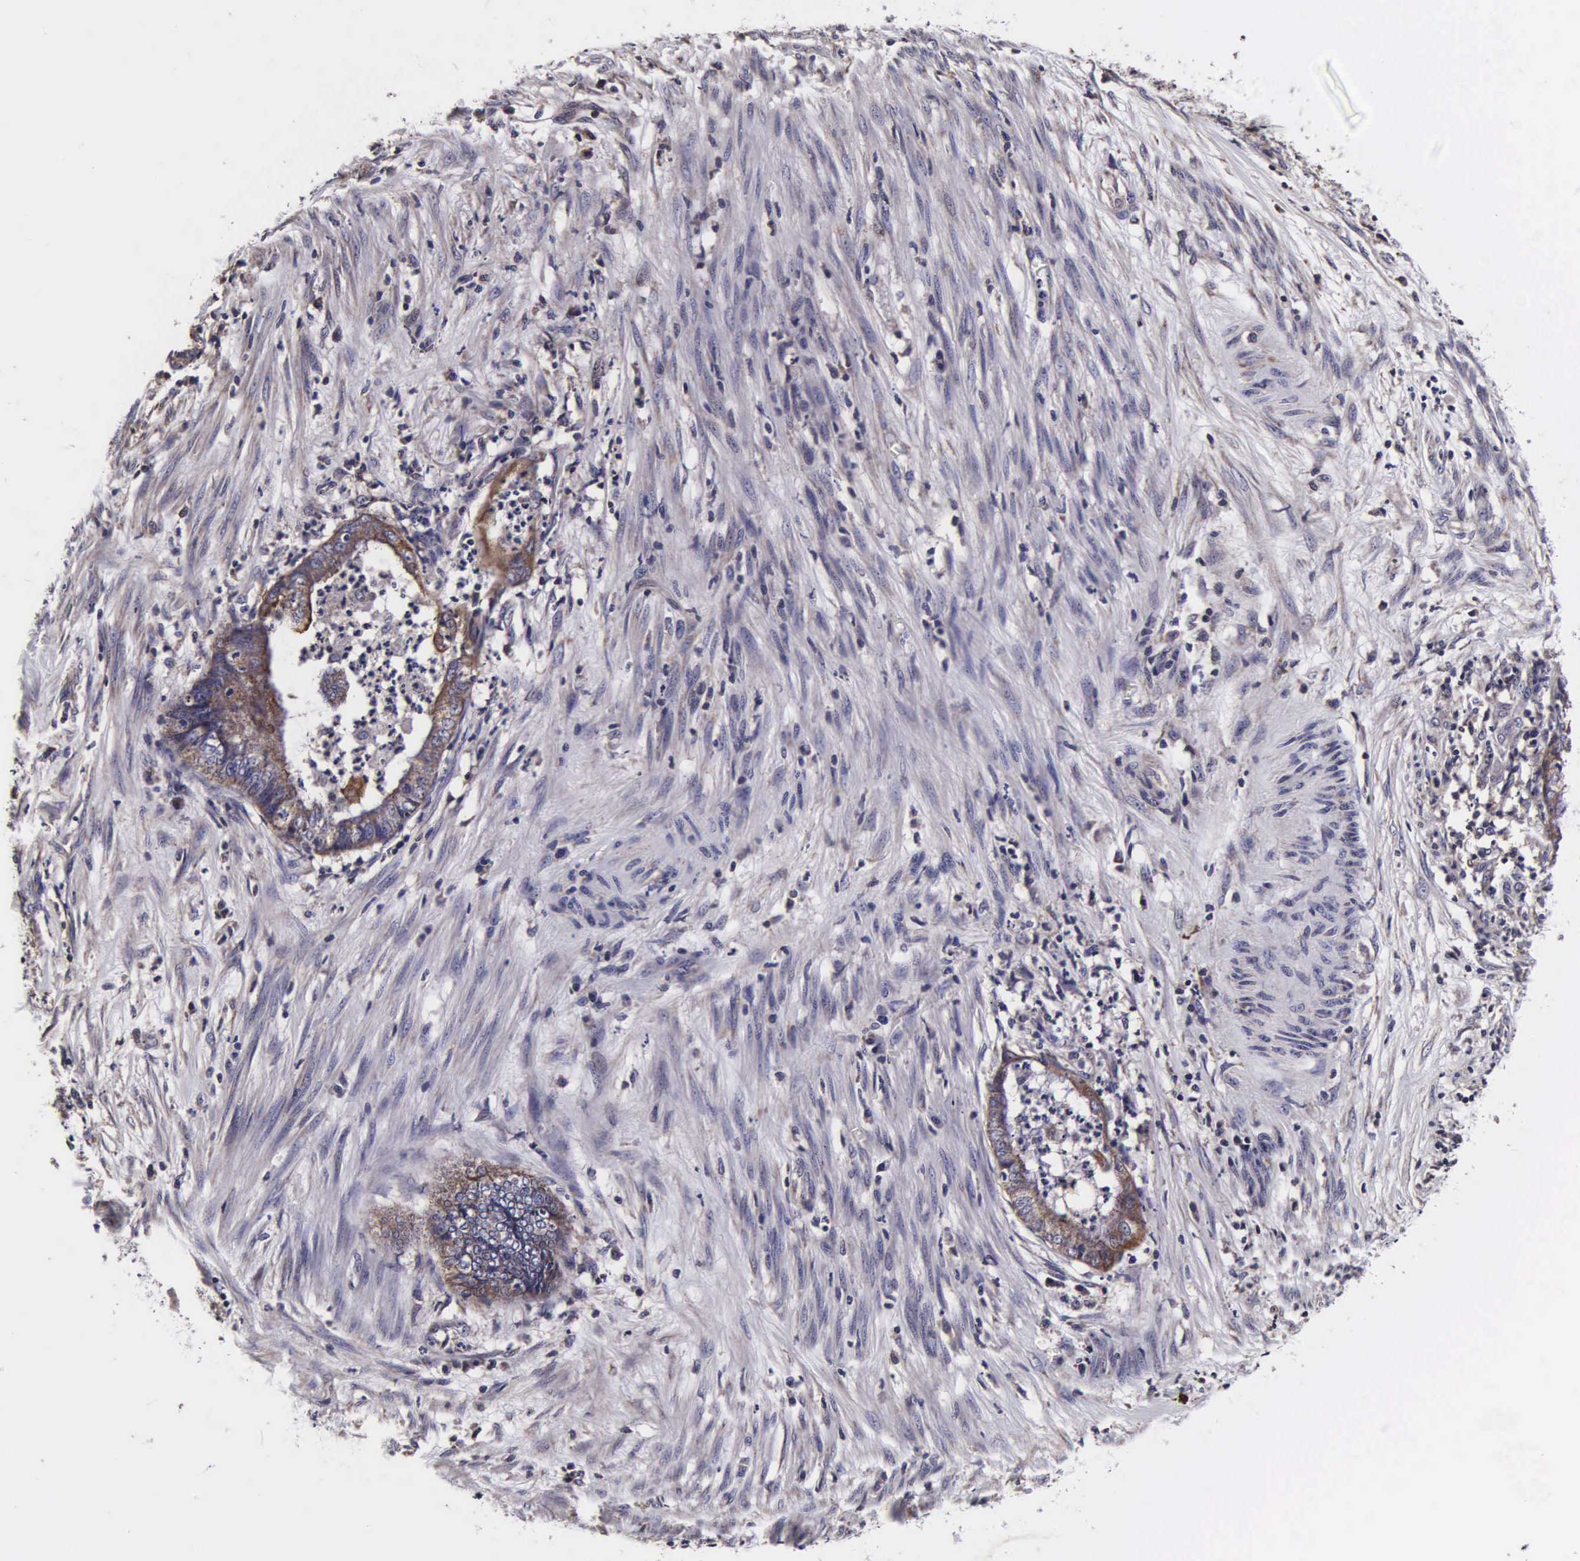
{"staining": {"intensity": "weak", "quantity": ">75%", "location": "cytoplasmic/membranous"}, "tissue": "endometrial cancer", "cell_type": "Tumor cells", "image_type": "cancer", "snomed": [{"axis": "morphology", "description": "Necrosis, NOS"}, {"axis": "morphology", "description": "Adenocarcinoma, NOS"}, {"axis": "topography", "description": "Endometrium"}], "caption": "IHC (DAB) staining of endometrial adenocarcinoma demonstrates weak cytoplasmic/membranous protein positivity in approximately >75% of tumor cells.", "gene": "PSMA3", "patient": {"sex": "female", "age": 79}}